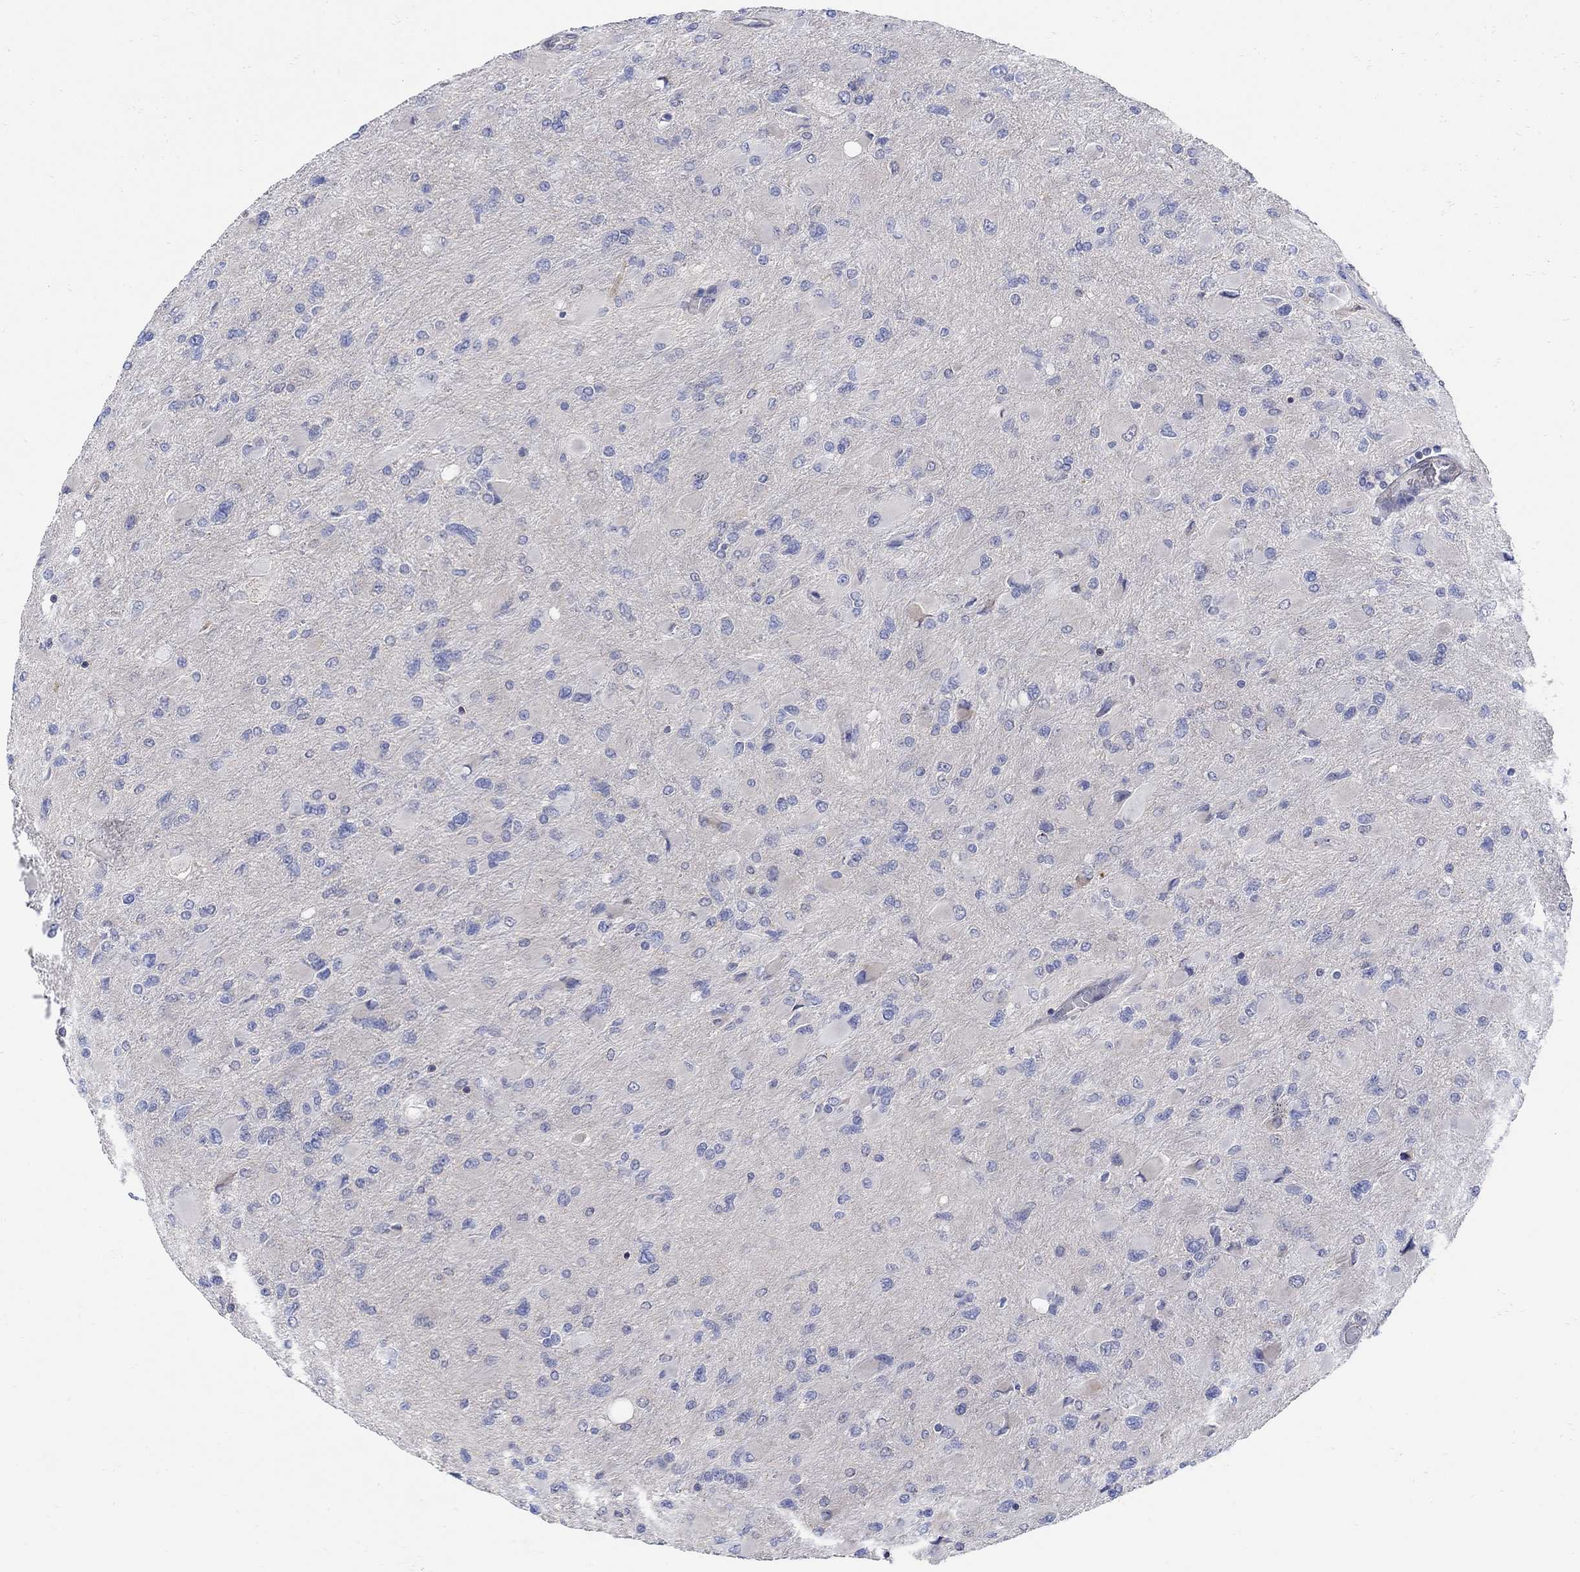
{"staining": {"intensity": "negative", "quantity": "none", "location": "none"}, "tissue": "glioma", "cell_type": "Tumor cells", "image_type": "cancer", "snomed": [{"axis": "morphology", "description": "Glioma, malignant, High grade"}, {"axis": "topography", "description": "Cerebral cortex"}], "caption": "IHC micrograph of neoplastic tissue: glioma stained with DAB (3,3'-diaminobenzidine) reveals no significant protein staining in tumor cells.", "gene": "TEKT3", "patient": {"sex": "female", "age": 36}}